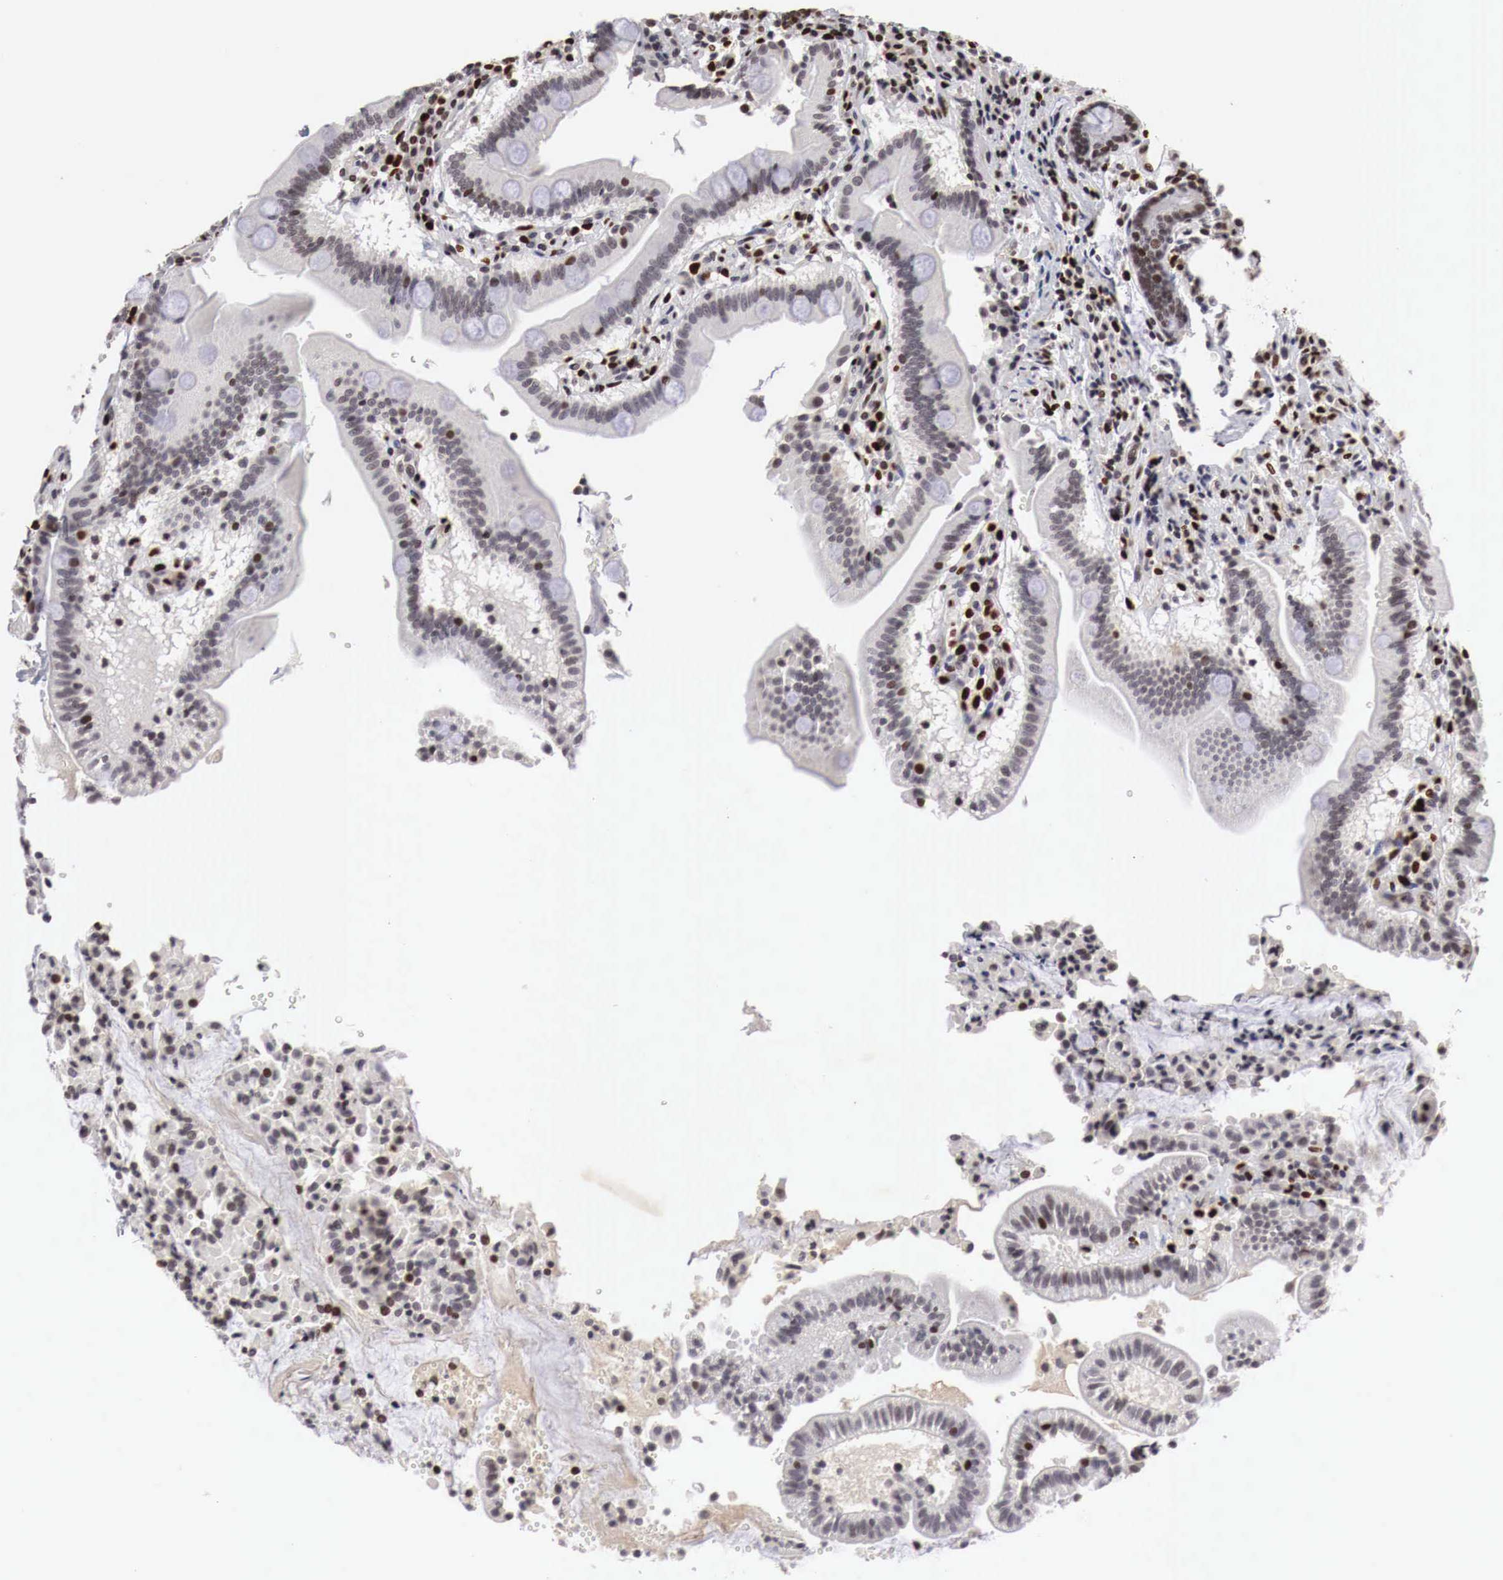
{"staining": {"intensity": "strong", "quantity": "25%-75%", "location": "nuclear"}, "tissue": "duodenum", "cell_type": "Glandular cells", "image_type": "normal", "snomed": [{"axis": "morphology", "description": "Normal tissue, NOS"}, {"axis": "topography", "description": "Duodenum"}], "caption": "Strong nuclear protein positivity is present in approximately 25%-75% of glandular cells in duodenum.", "gene": "DACH2", "patient": {"sex": "female", "age": 77}}